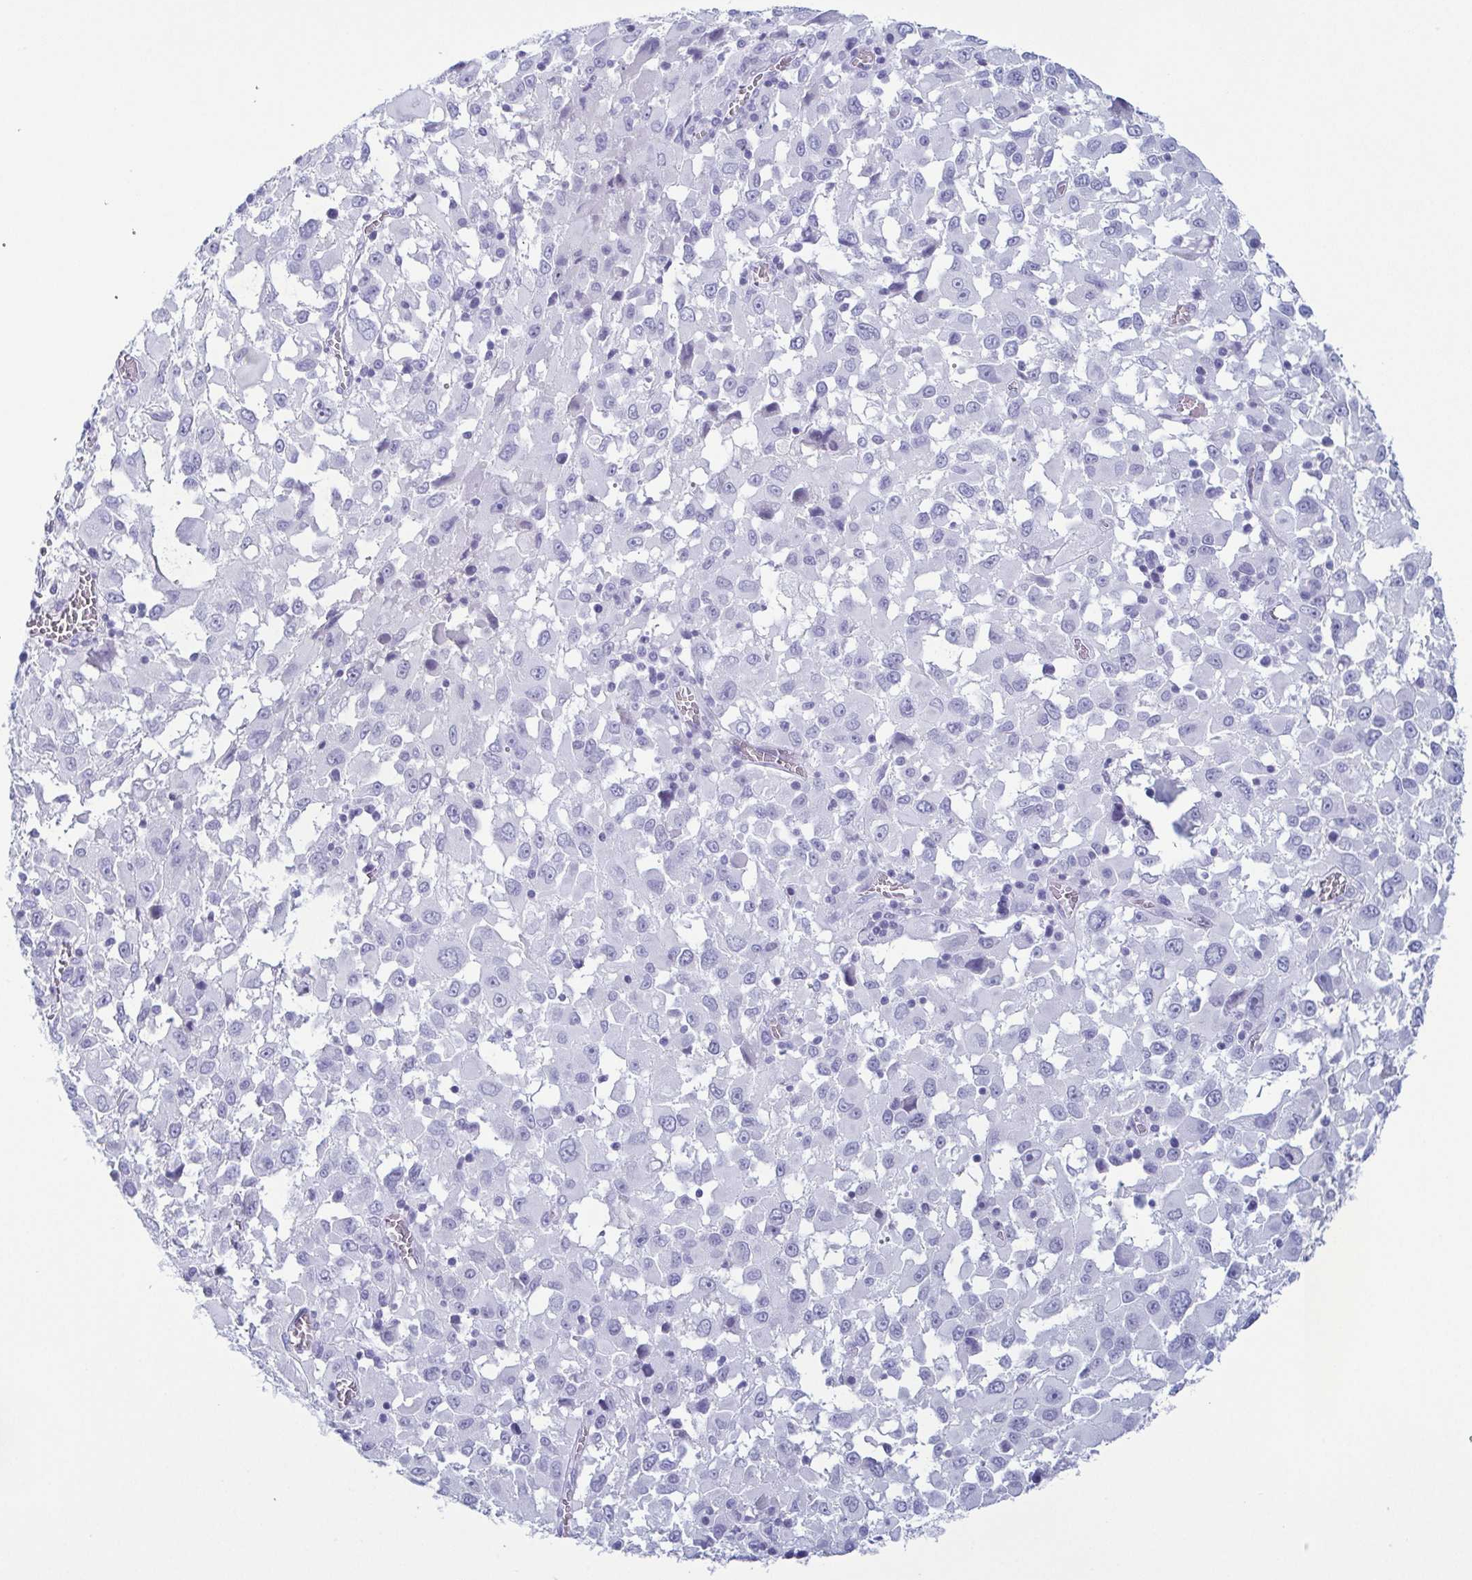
{"staining": {"intensity": "negative", "quantity": "none", "location": "none"}, "tissue": "melanoma", "cell_type": "Tumor cells", "image_type": "cancer", "snomed": [{"axis": "morphology", "description": "Malignant melanoma, Metastatic site"}, {"axis": "topography", "description": "Soft tissue"}], "caption": "This is an IHC histopathology image of human malignant melanoma (metastatic site). There is no positivity in tumor cells.", "gene": "KRT10", "patient": {"sex": "male", "age": 50}}